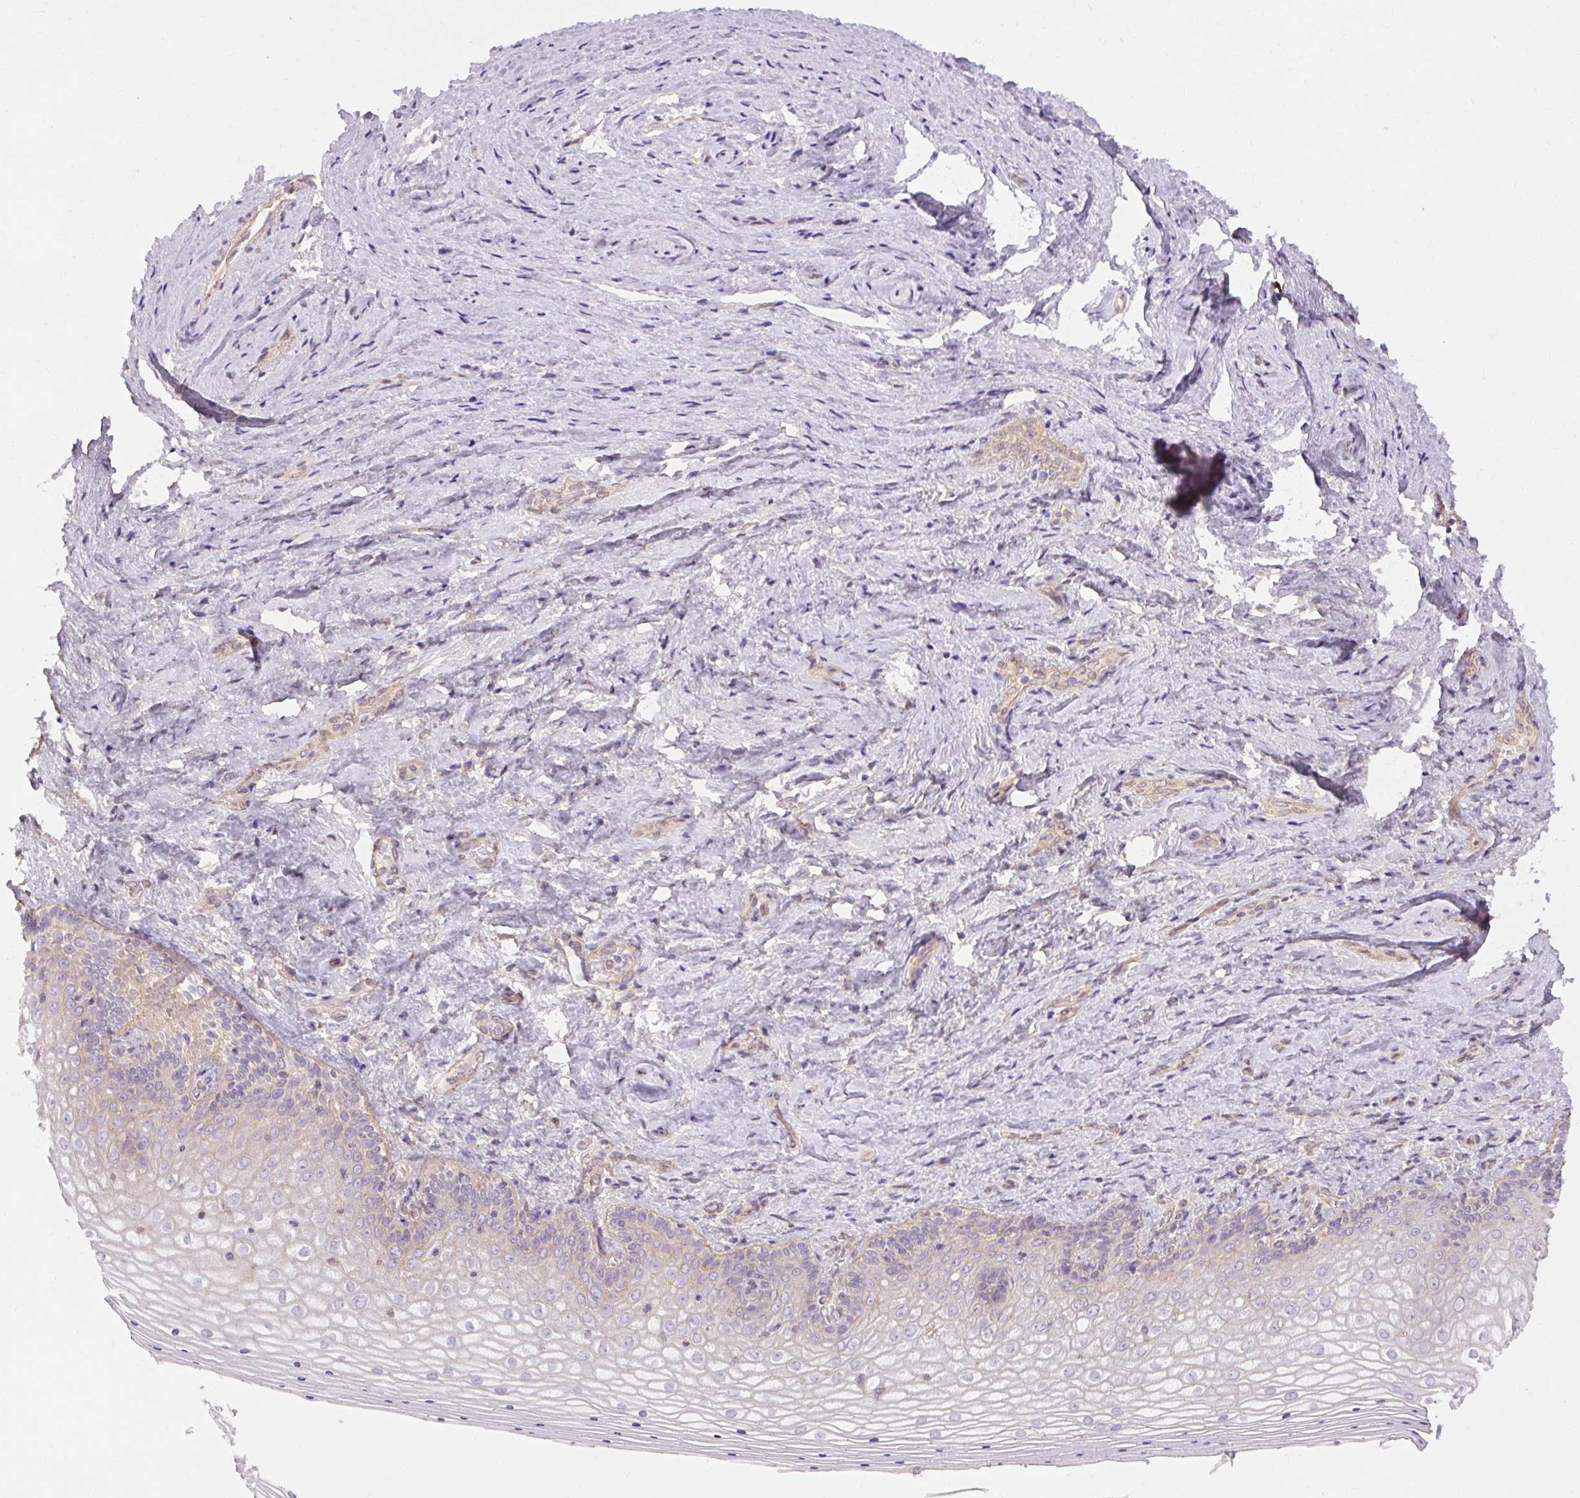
{"staining": {"intensity": "negative", "quantity": "none", "location": "none"}, "tissue": "vagina", "cell_type": "Squamous epithelial cells", "image_type": "normal", "snomed": [{"axis": "morphology", "description": "Normal tissue, NOS"}, {"axis": "topography", "description": "Vagina"}], "caption": "High magnification brightfield microscopy of benign vagina stained with DAB (brown) and counterstained with hematoxylin (blue): squamous epithelial cells show no significant expression. (Brightfield microscopy of DAB (3,3'-diaminobenzidine) immunohistochemistry at high magnification).", "gene": "TM6SF1", "patient": {"sex": "female", "age": 42}}